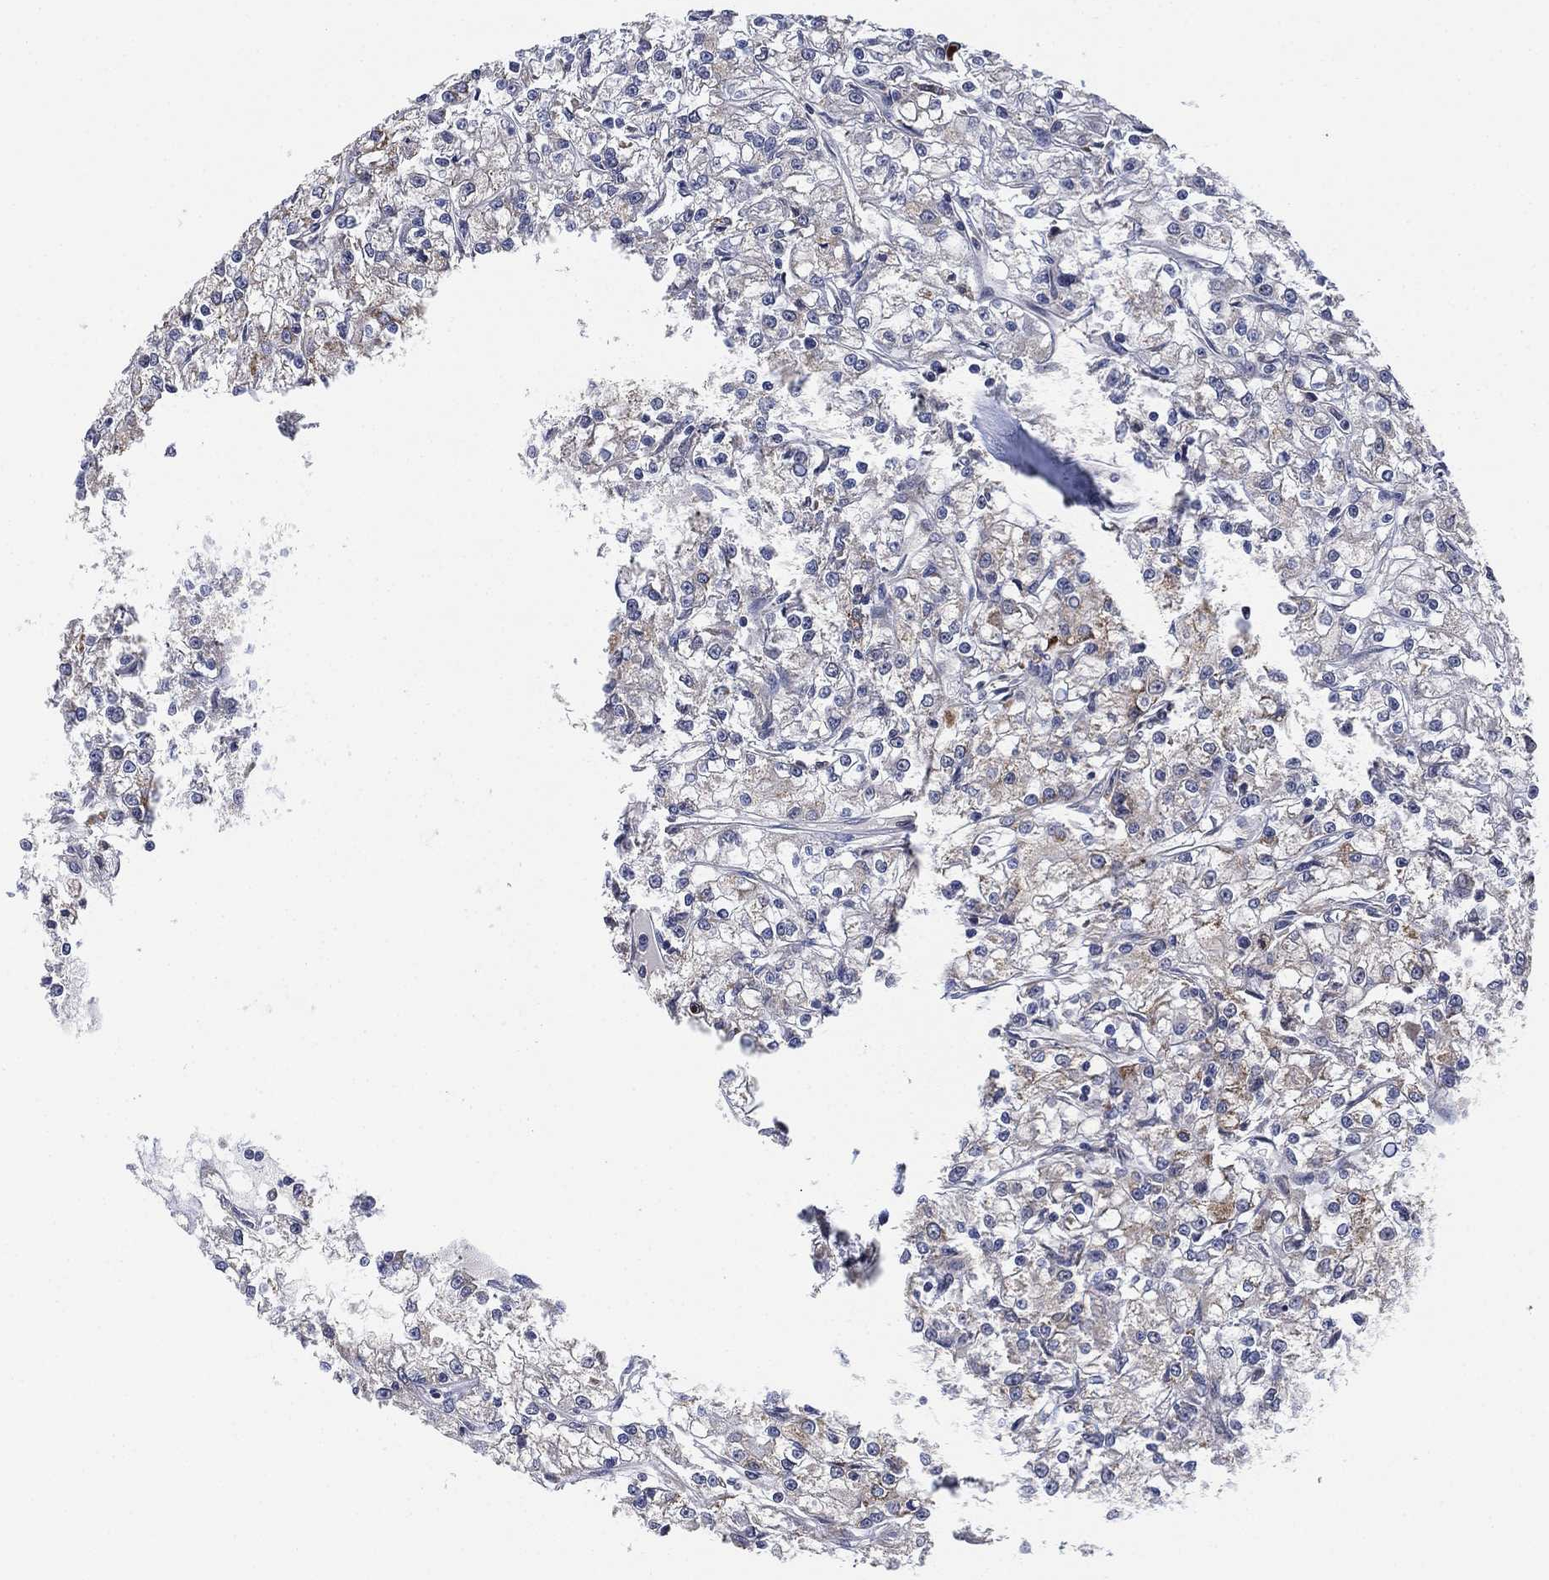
{"staining": {"intensity": "negative", "quantity": "none", "location": "none"}, "tissue": "renal cancer", "cell_type": "Tumor cells", "image_type": "cancer", "snomed": [{"axis": "morphology", "description": "Adenocarcinoma, NOS"}, {"axis": "topography", "description": "Kidney"}], "caption": "Tumor cells show no significant protein expression in renal cancer (adenocarcinoma).", "gene": "FES", "patient": {"sex": "female", "age": 59}}